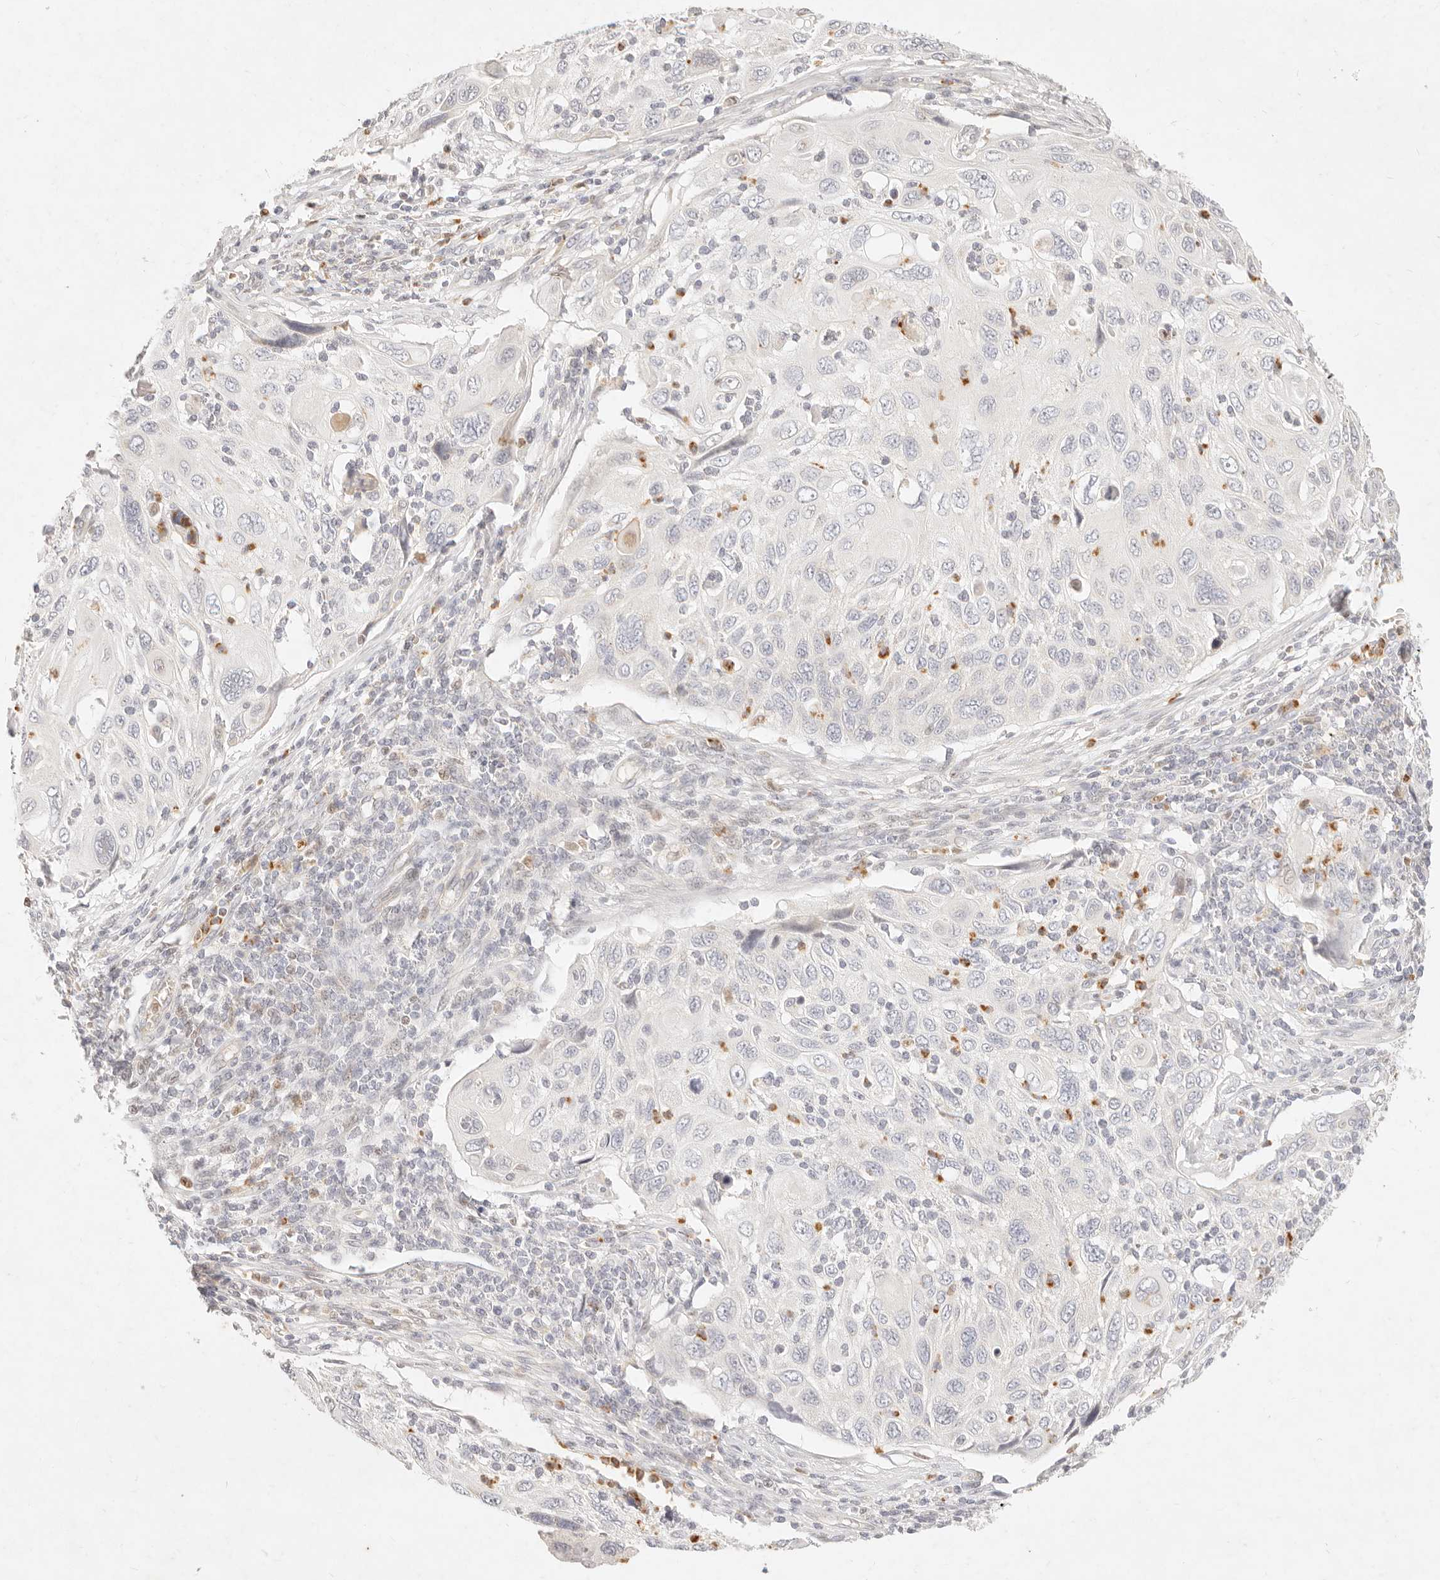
{"staining": {"intensity": "negative", "quantity": "none", "location": "none"}, "tissue": "cervical cancer", "cell_type": "Tumor cells", "image_type": "cancer", "snomed": [{"axis": "morphology", "description": "Squamous cell carcinoma, NOS"}, {"axis": "topography", "description": "Cervix"}], "caption": "Cervical squamous cell carcinoma was stained to show a protein in brown. There is no significant expression in tumor cells. Brightfield microscopy of immunohistochemistry (IHC) stained with DAB (3,3'-diaminobenzidine) (brown) and hematoxylin (blue), captured at high magnification.", "gene": "ASCL3", "patient": {"sex": "female", "age": 70}}